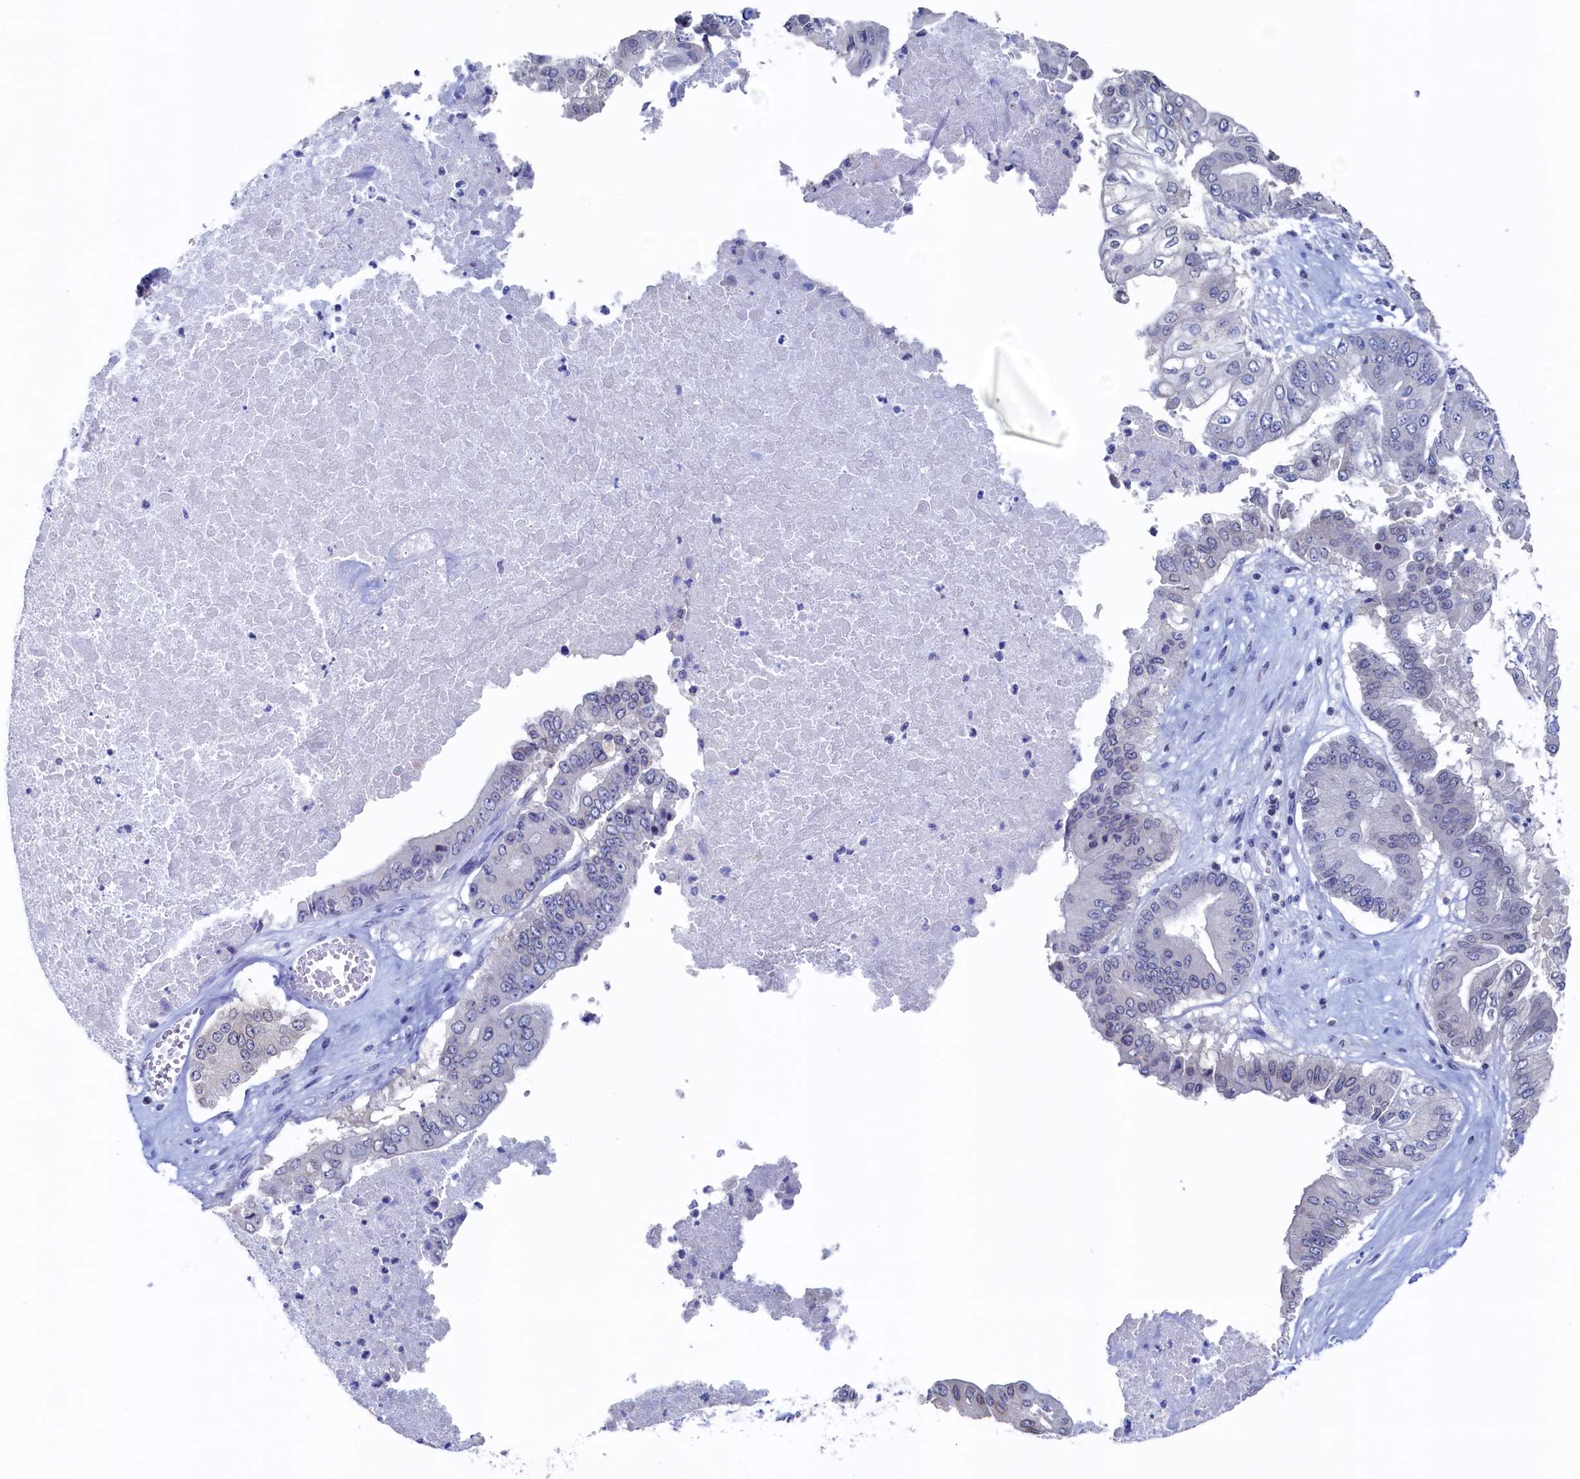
{"staining": {"intensity": "weak", "quantity": "<25%", "location": "cytoplasmic/membranous"}, "tissue": "pancreatic cancer", "cell_type": "Tumor cells", "image_type": "cancer", "snomed": [{"axis": "morphology", "description": "Adenocarcinoma, NOS"}, {"axis": "topography", "description": "Pancreas"}], "caption": "High power microscopy histopathology image of an immunohistochemistry (IHC) micrograph of pancreatic cancer, revealing no significant positivity in tumor cells.", "gene": "C11orf54", "patient": {"sex": "female", "age": 77}}